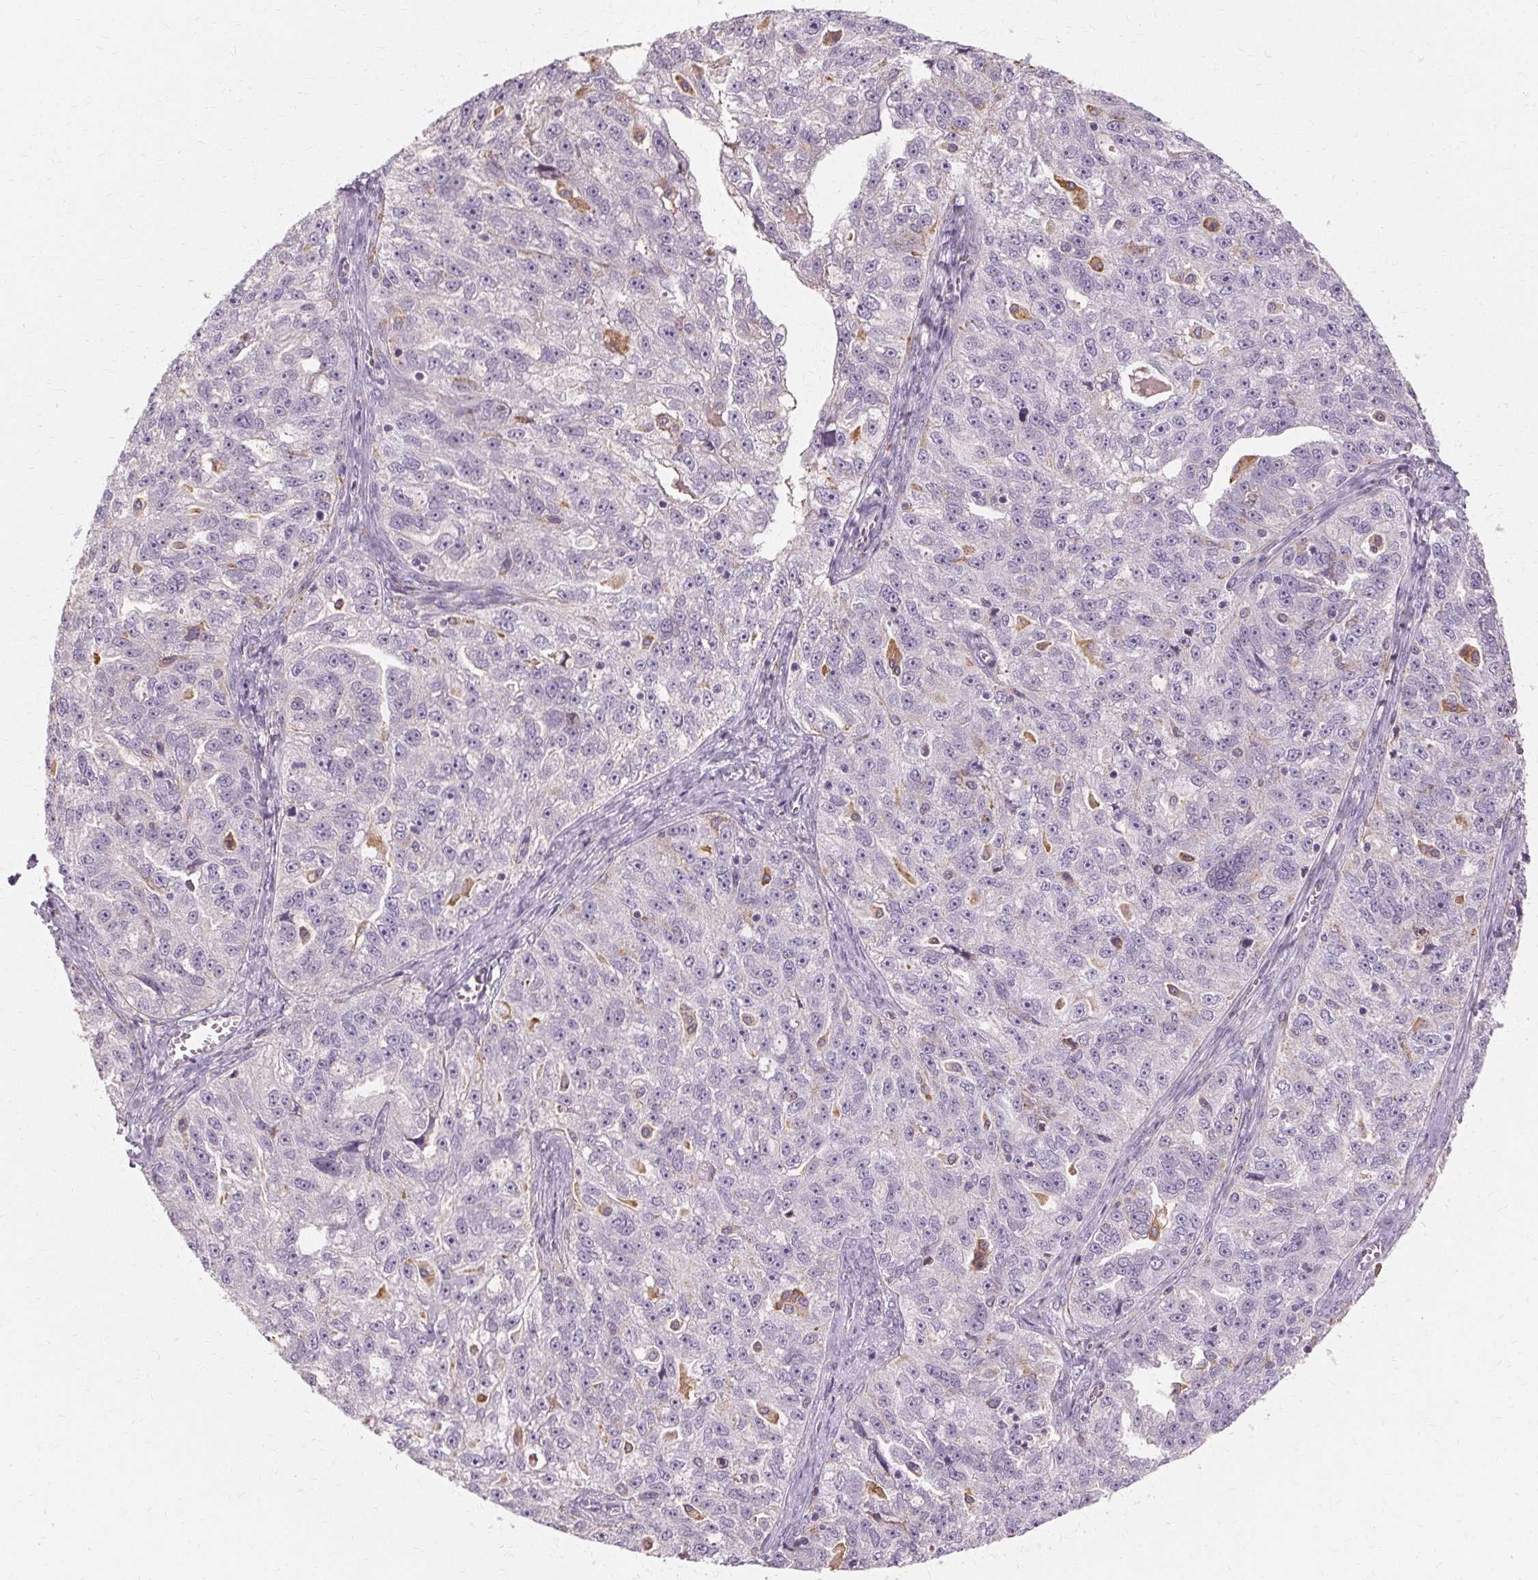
{"staining": {"intensity": "negative", "quantity": "none", "location": "none"}, "tissue": "ovarian cancer", "cell_type": "Tumor cells", "image_type": "cancer", "snomed": [{"axis": "morphology", "description": "Cystadenocarcinoma, serous, NOS"}, {"axis": "topography", "description": "Ovary"}], "caption": "A high-resolution histopathology image shows immunohistochemistry (IHC) staining of ovarian cancer, which shows no significant expression in tumor cells.", "gene": "IFNGR1", "patient": {"sex": "female", "age": 51}}